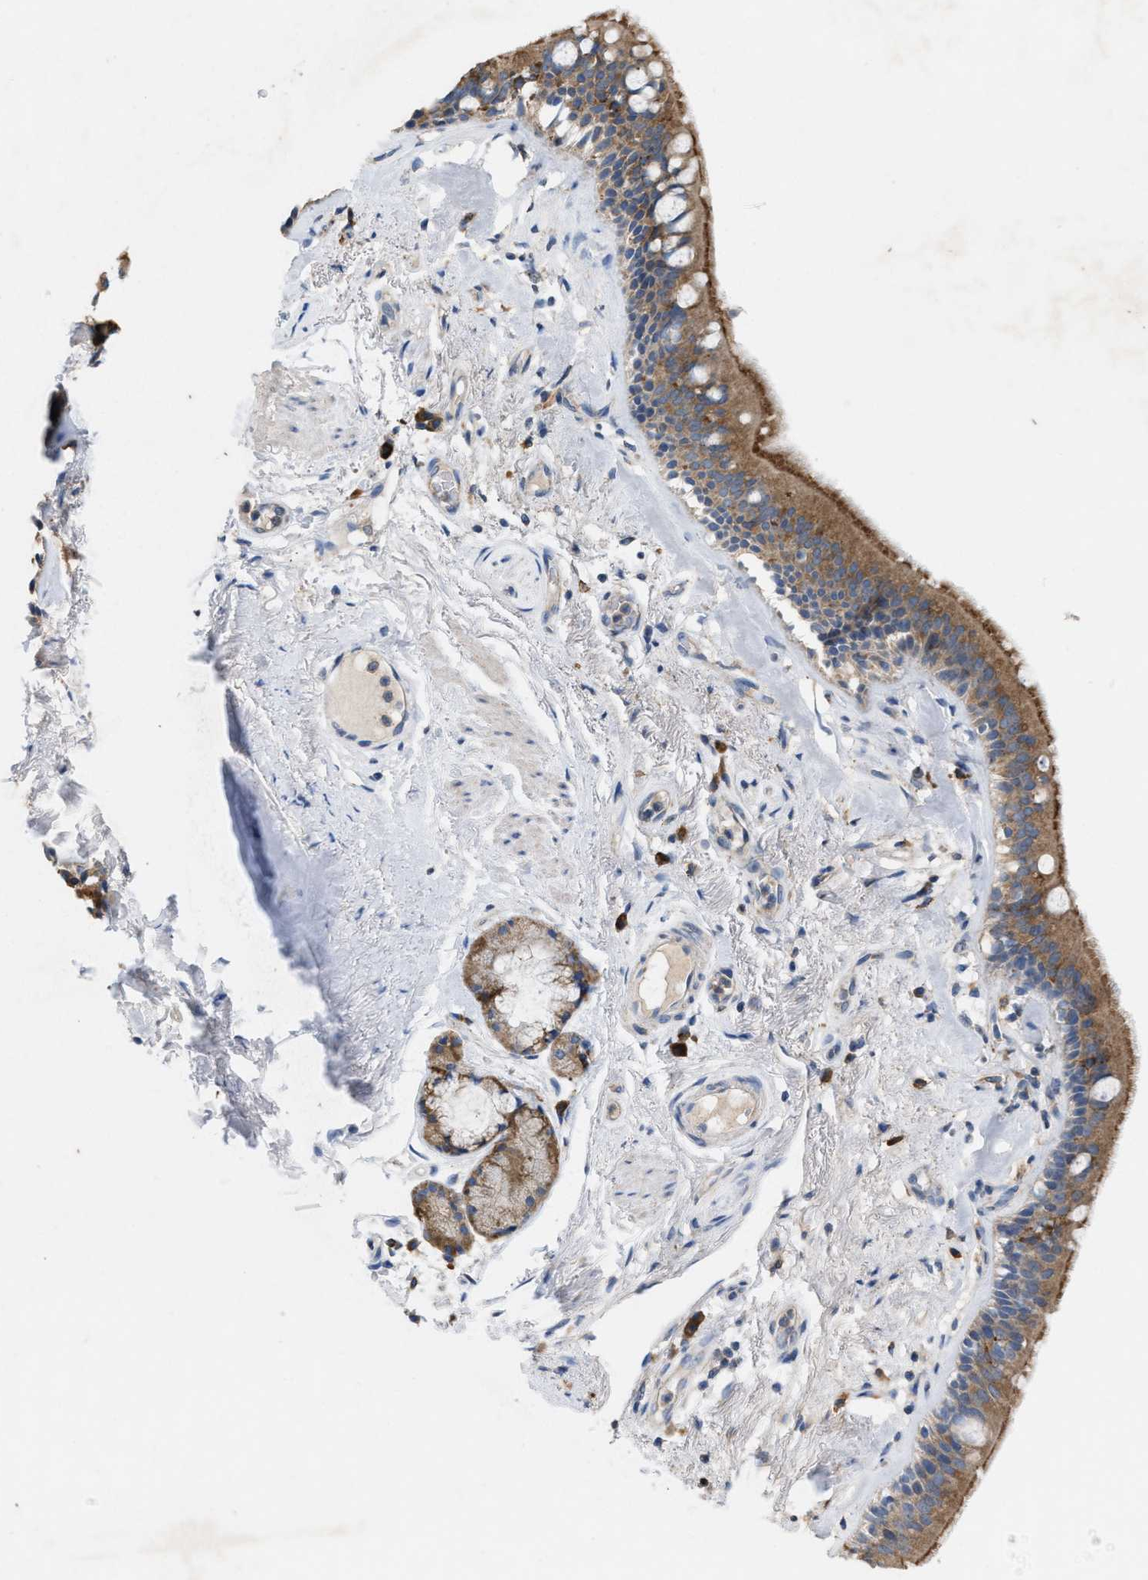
{"staining": {"intensity": "moderate", "quantity": ">75%", "location": "cytoplasmic/membranous"}, "tissue": "bronchus", "cell_type": "Respiratory epithelial cells", "image_type": "normal", "snomed": [{"axis": "morphology", "description": "Normal tissue, NOS"}, {"axis": "topography", "description": "Cartilage tissue"}], "caption": "IHC micrograph of unremarkable human bronchus stained for a protein (brown), which demonstrates medium levels of moderate cytoplasmic/membranous expression in about >75% of respiratory epithelial cells.", "gene": "DYNC2I1", "patient": {"sex": "female", "age": 63}}